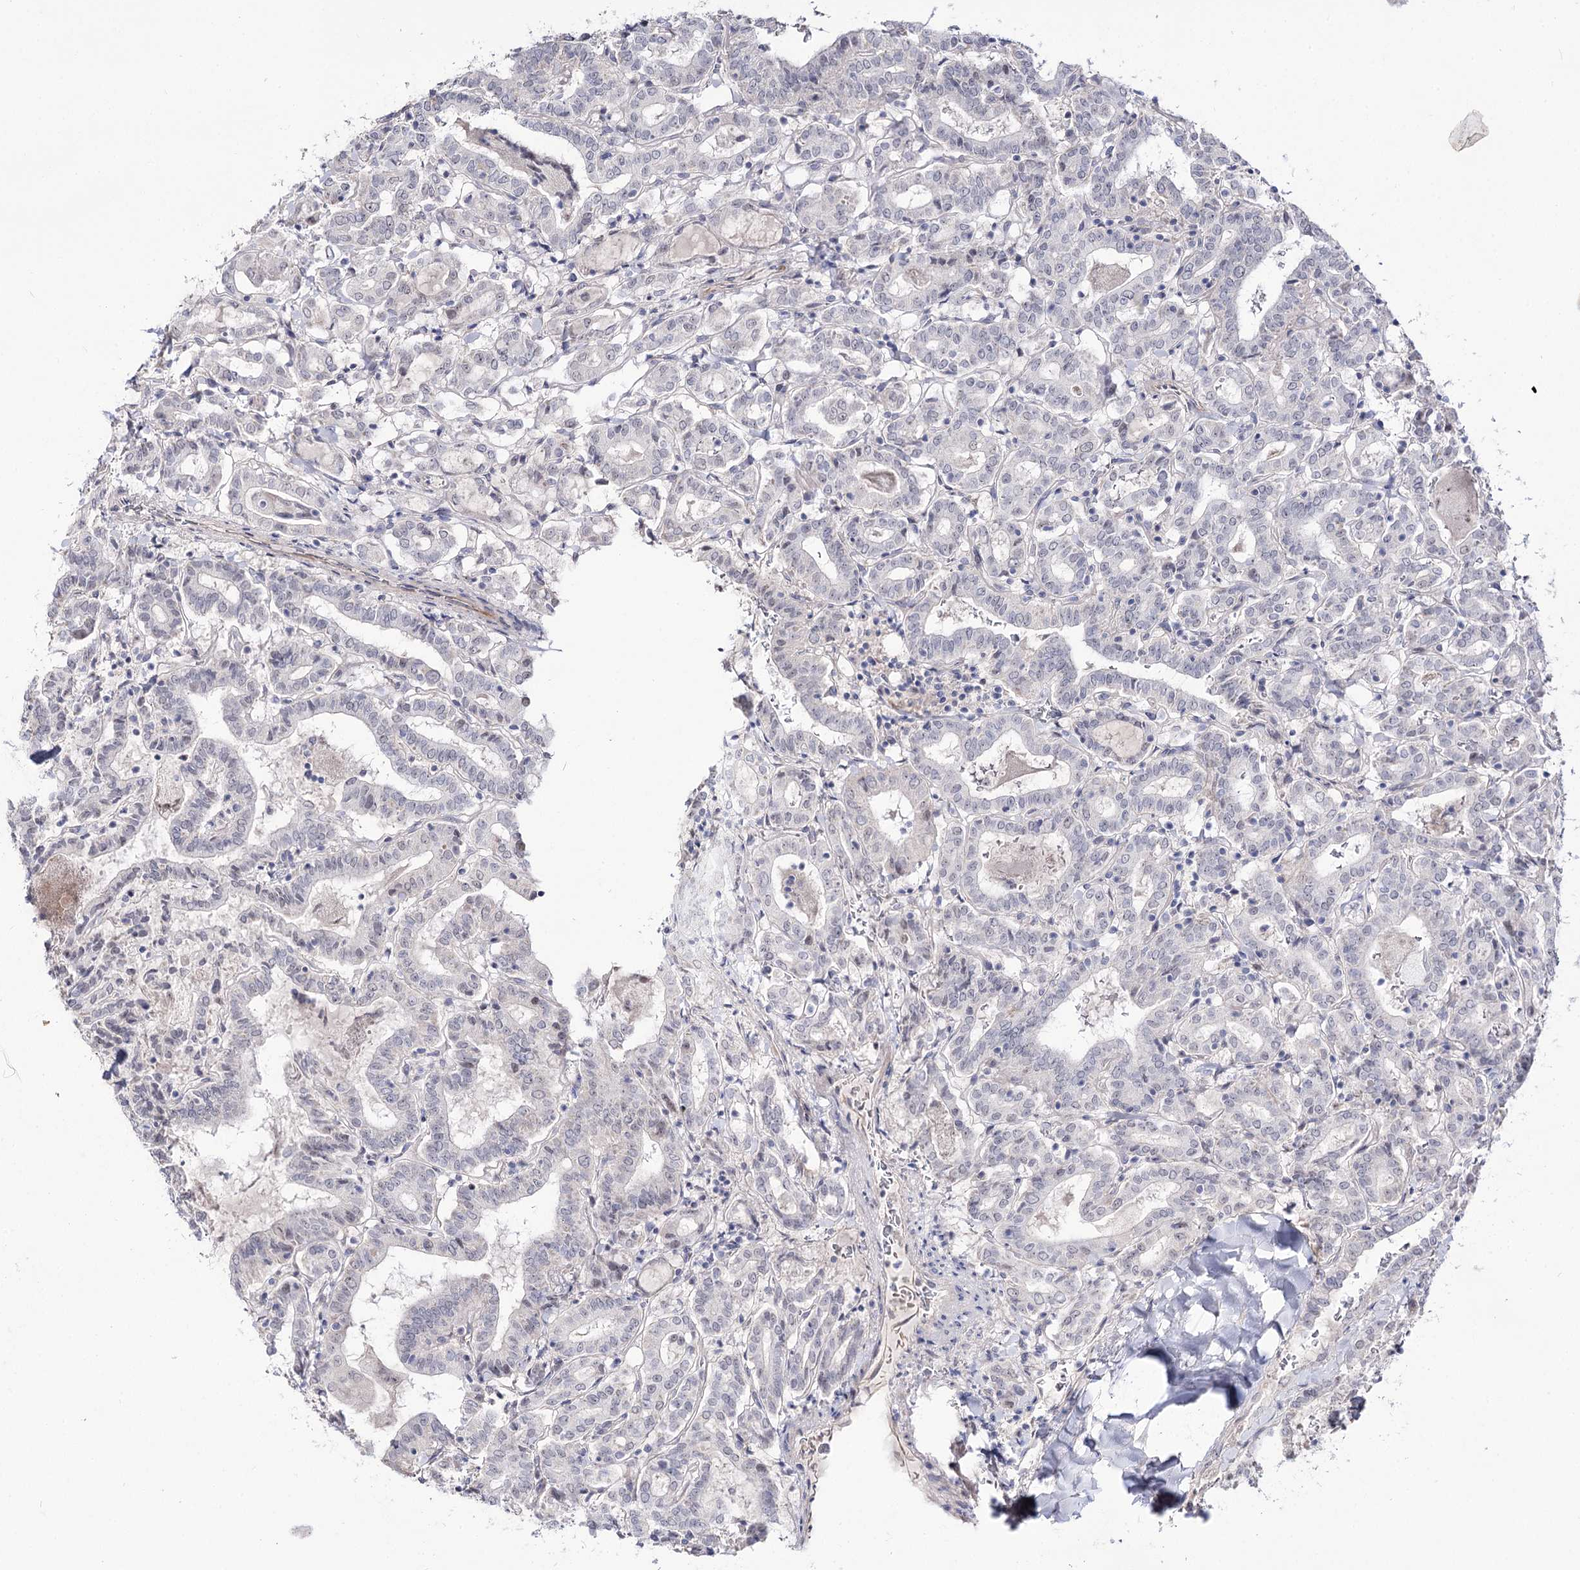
{"staining": {"intensity": "negative", "quantity": "none", "location": "none"}, "tissue": "thyroid cancer", "cell_type": "Tumor cells", "image_type": "cancer", "snomed": [{"axis": "morphology", "description": "Papillary adenocarcinoma, NOS"}, {"axis": "topography", "description": "Thyroid gland"}], "caption": "Immunohistochemistry (IHC) micrograph of human papillary adenocarcinoma (thyroid) stained for a protein (brown), which exhibits no expression in tumor cells.", "gene": "RRP9", "patient": {"sex": "female", "age": 72}}